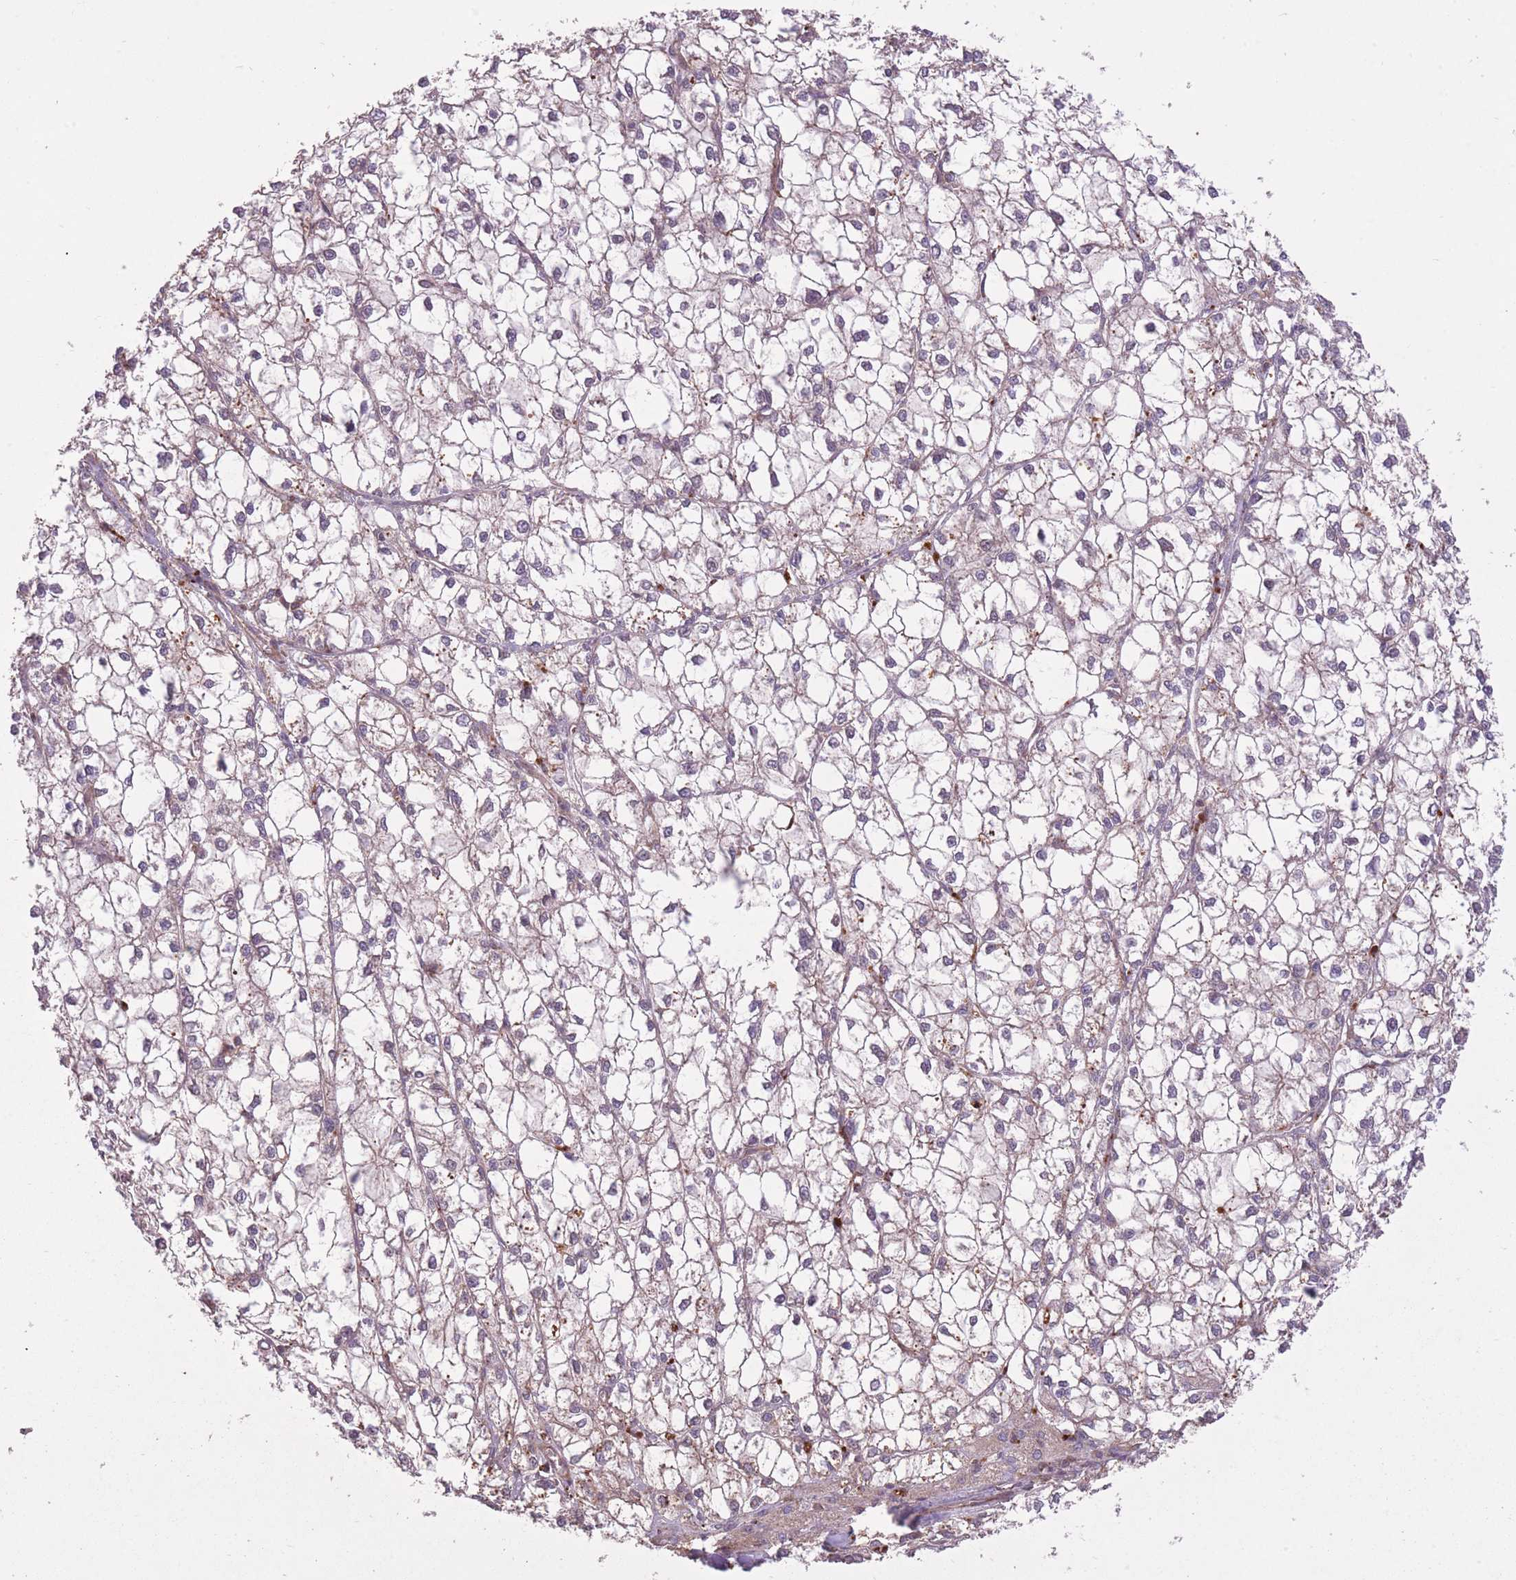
{"staining": {"intensity": "negative", "quantity": "none", "location": "none"}, "tissue": "liver cancer", "cell_type": "Tumor cells", "image_type": "cancer", "snomed": [{"axis": "morphology", "description": "Carcinoma, Hepatocellular, NOS"}, {"axis": "topography", "description": "Liver"}], "caption": "DAB immunohistochemical staining of human liver hepatocellular carcinoma reveals no significant expression in tumor cells.", "gene": "POLR3F", "patient": {"sex": "female", "age": 43}}